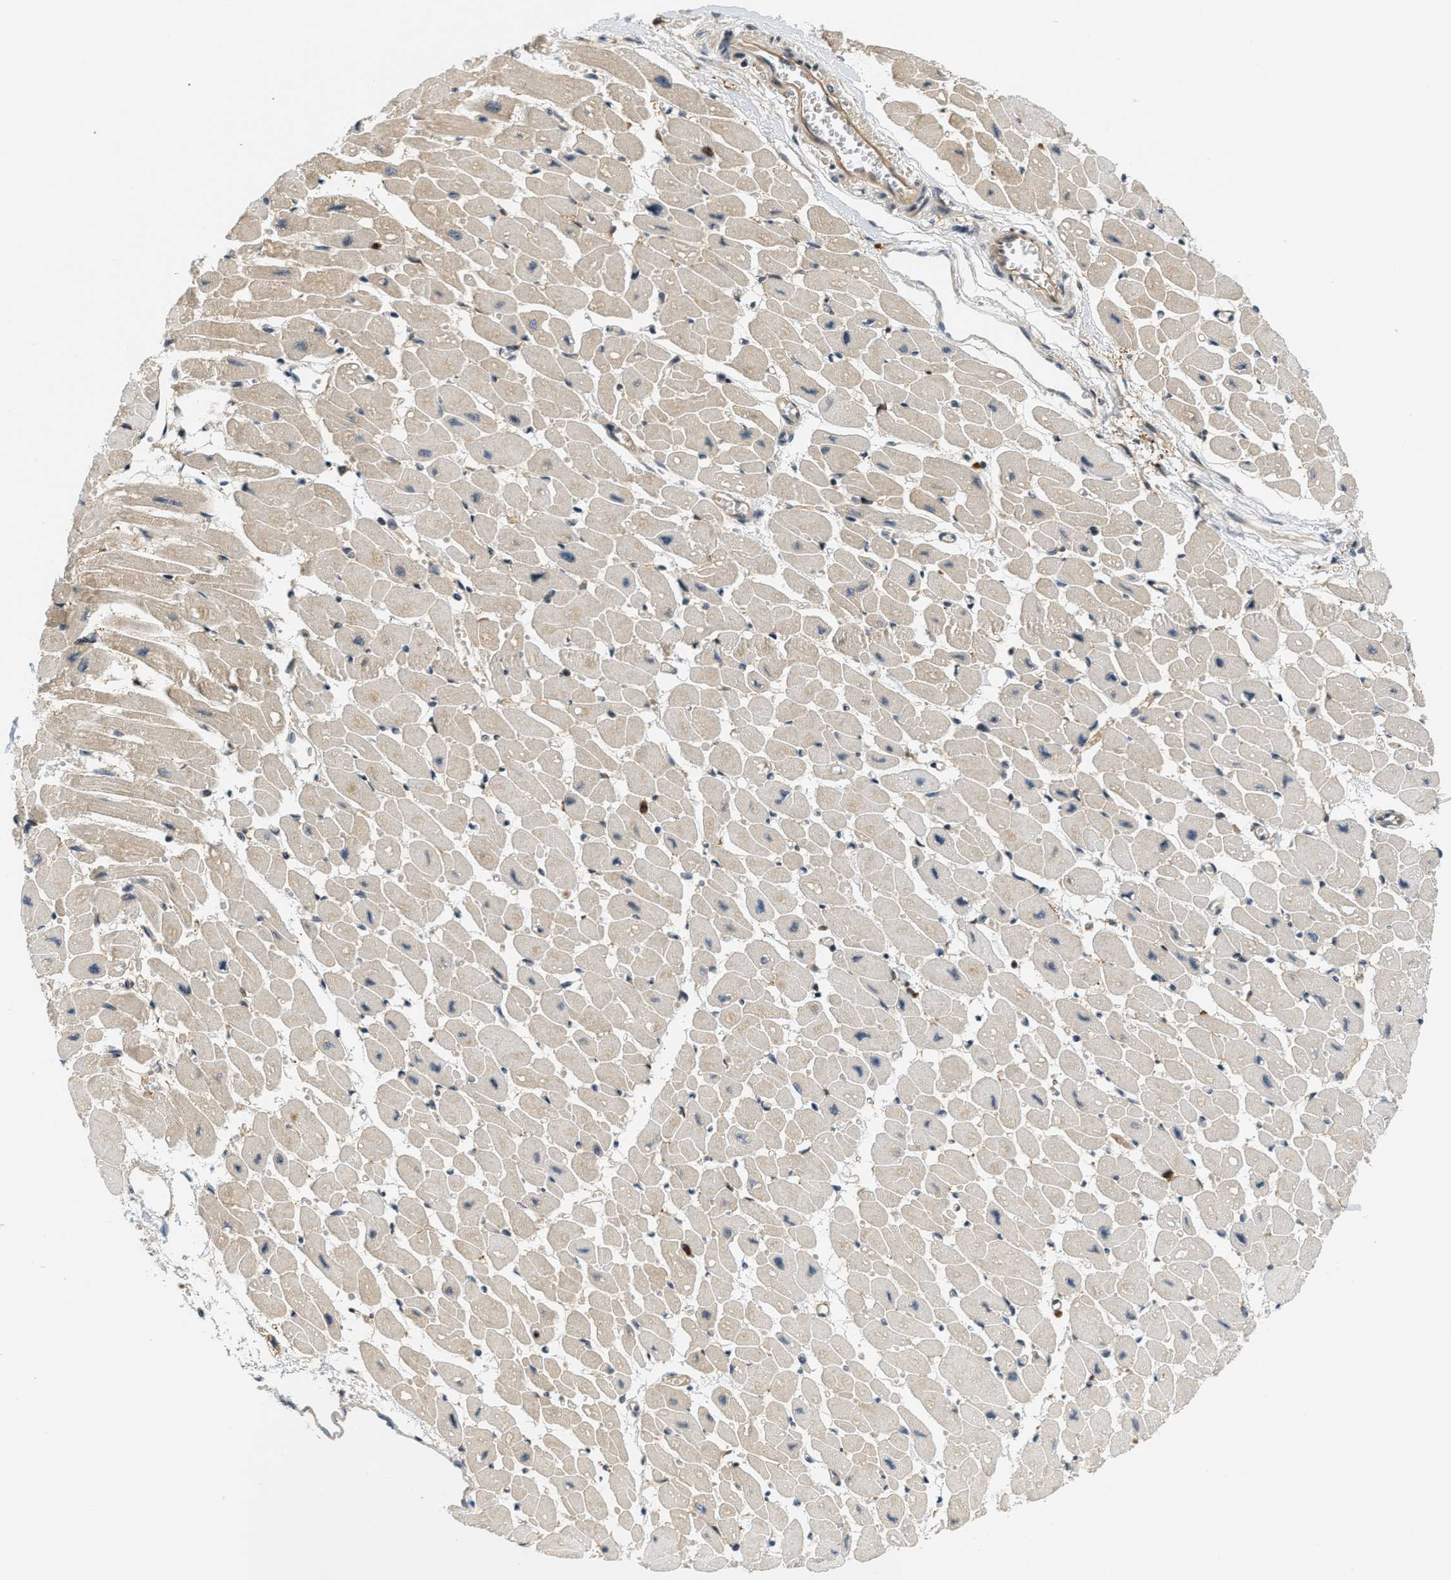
{"staining": {"intensity": "weak", "quantity": "25%-75%", "location": "cytoplasmic/membranous"}, "tissue": "heart muscle", "cell_type": "Cardiomyocytes", "image_type": "normal", "snomed": [{"axis": "morphology", "description": "Normal tissue, NOS"}, {"axis": "topography", "description": "Heart"}], "caption": "IHC of benign heart muscle reveals low levels of weak cytoplasmic/membranous expression in approximately 25%-75% of cardiomyocytes. The staining is performed using DAB brown chromogen to label protein expression. The nuclei are counter-stained blue using hematoxylin.", "gene": "KMT2A", "patient": {"sex": "female", "age": 54}}